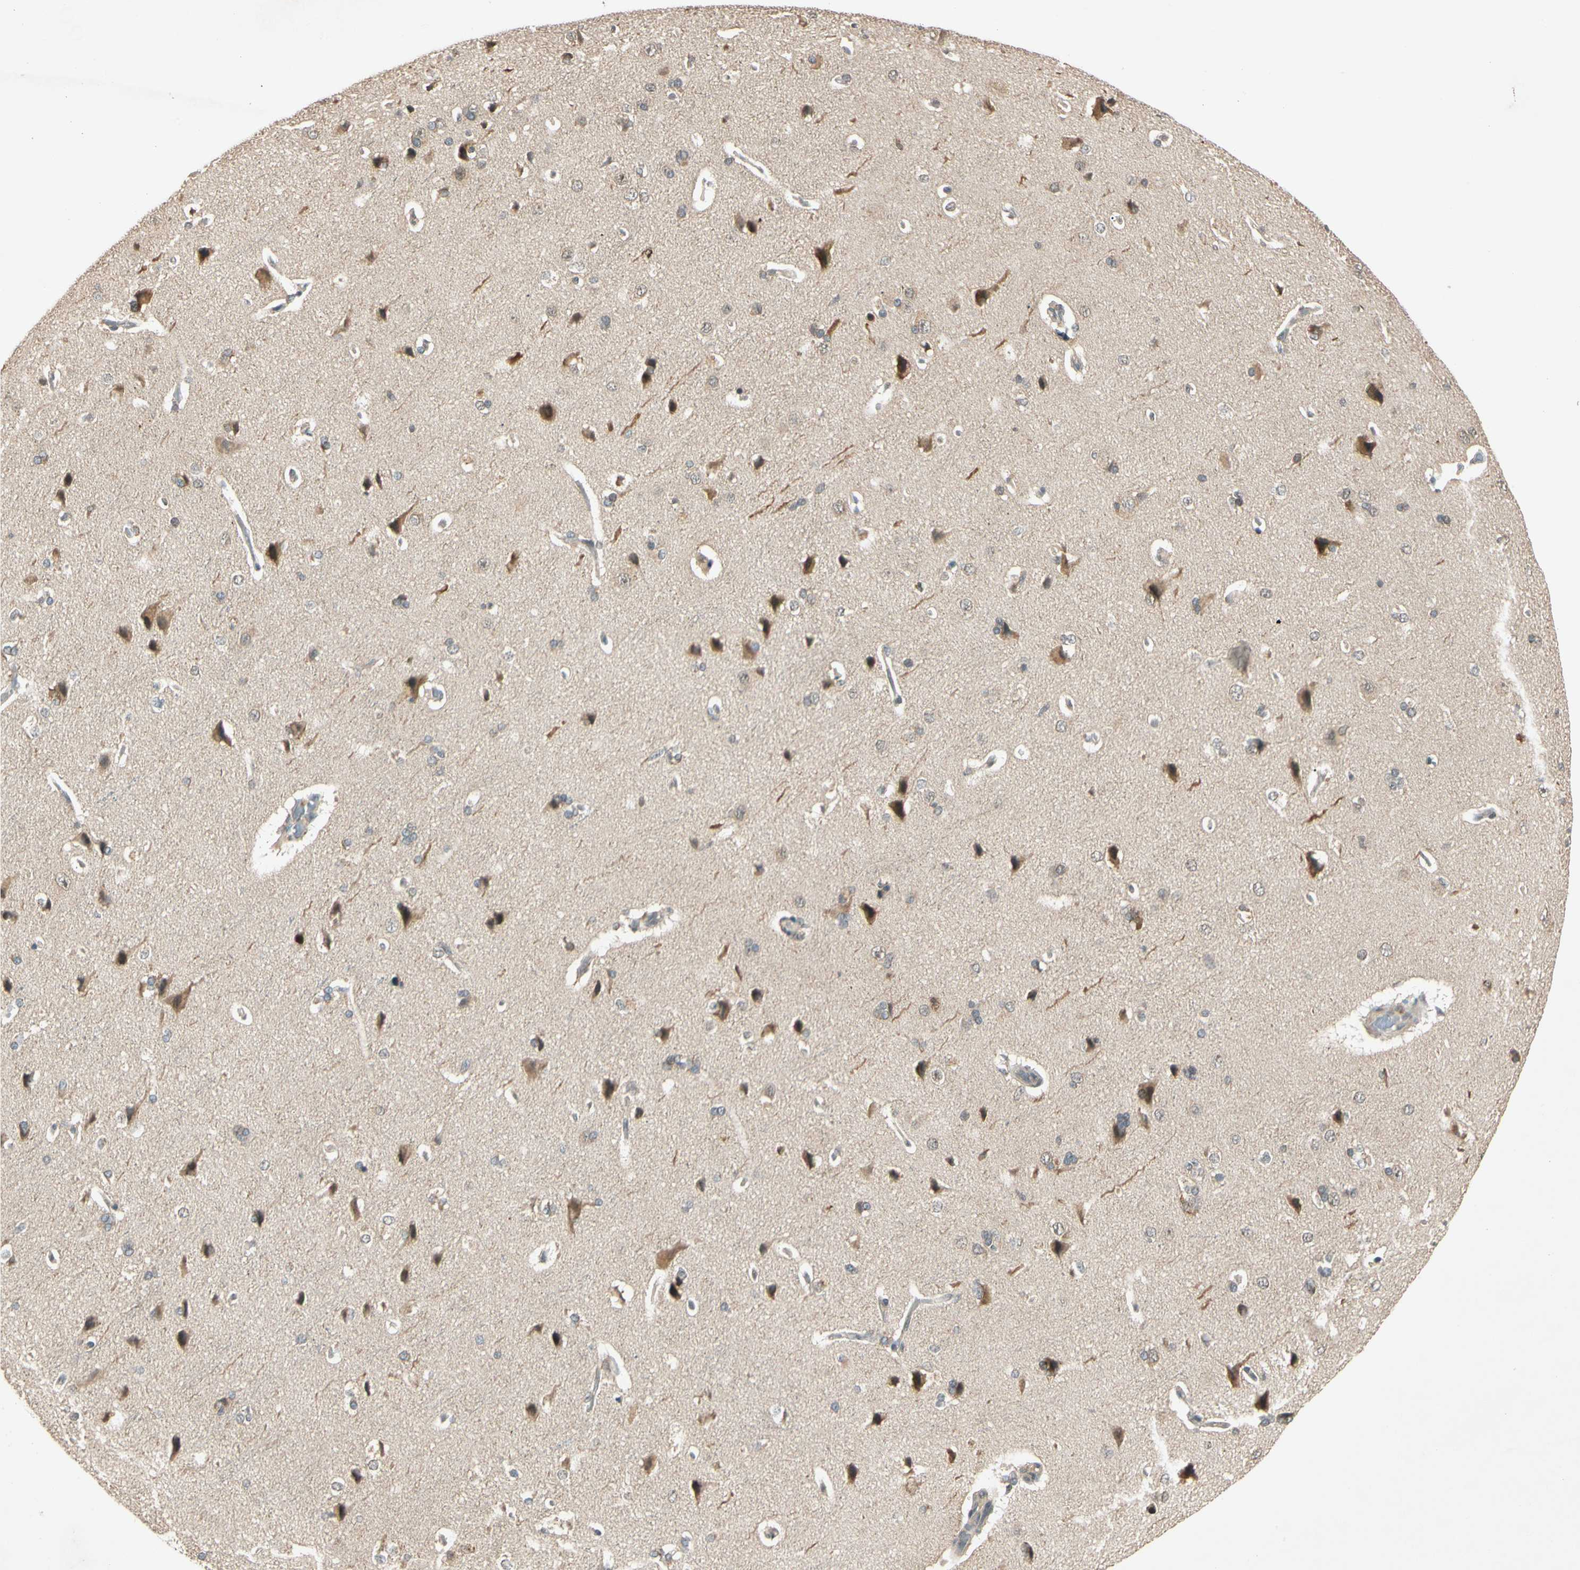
{"staining": {"intensity": "weak", "quantity": ">75%", "location": "cytoplasmic/membranous"}, "tissue": "cerebral cortex", "cell_type": "Endothelial cells", "image_type": "normal", "snomed": [{"axis": "morphology", "description": "Normal tissue, NOS"}, {"axis": "topography", "description": "Cerebral cortex"}], "caption": "Immunohistochemical staining of benign human cerebral cortex displays weak cytoplasmic/membranous protein positivity in approximately >75% of endothelial cells. (IHC, brightfield microscopy, high magnification).", "gene": "ZSCAN12", "patient": {"sex": "male", "age": 62}}